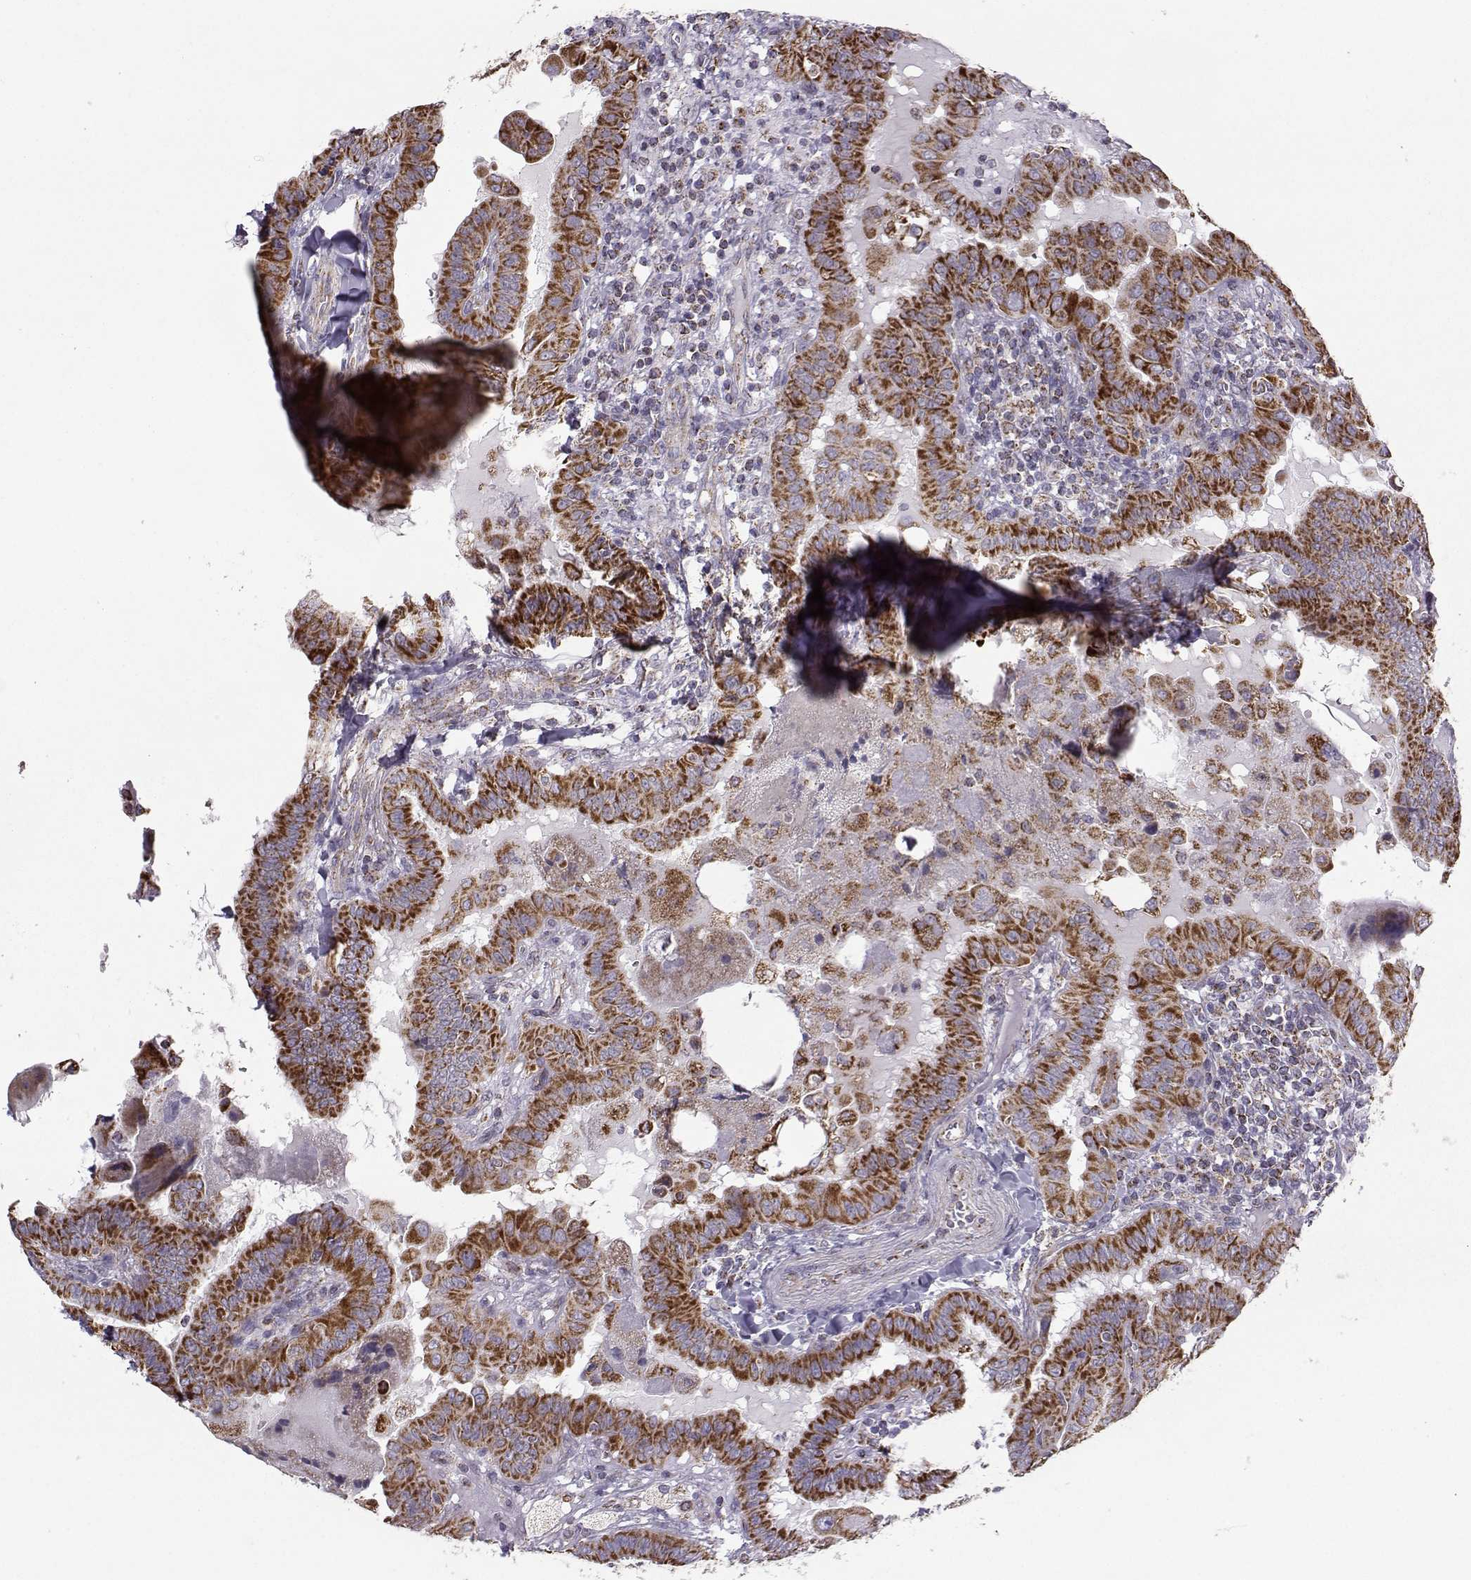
{"staining": {"intensity": "strong", "quantity": ">75%", "location": "cytoplasmic/membranous"}, "tissue": "thyroid cancer", "cell_type": "Tumor cells", "image_type": "cancer", "snomed": [{"axis": "morphology", "description": "Papillary adenocarcinoma, NOS"}, {"axis": "topography", "description": "Thyroid gland"}], "caption": "Immunohistochemistry (IHC) photomicrograph of neoplastic tissue: human papillary adenocarcinoma (thyroid) stained using immunohistochemistry displays high levels of strong protein expression localized specifically in the cytoplasmic/membranous of tumor cells, appearing as a cytoplasmic/membranous brown color.", "gene": "NECAB3", "patient": {"sex": "female", "age": 37}}